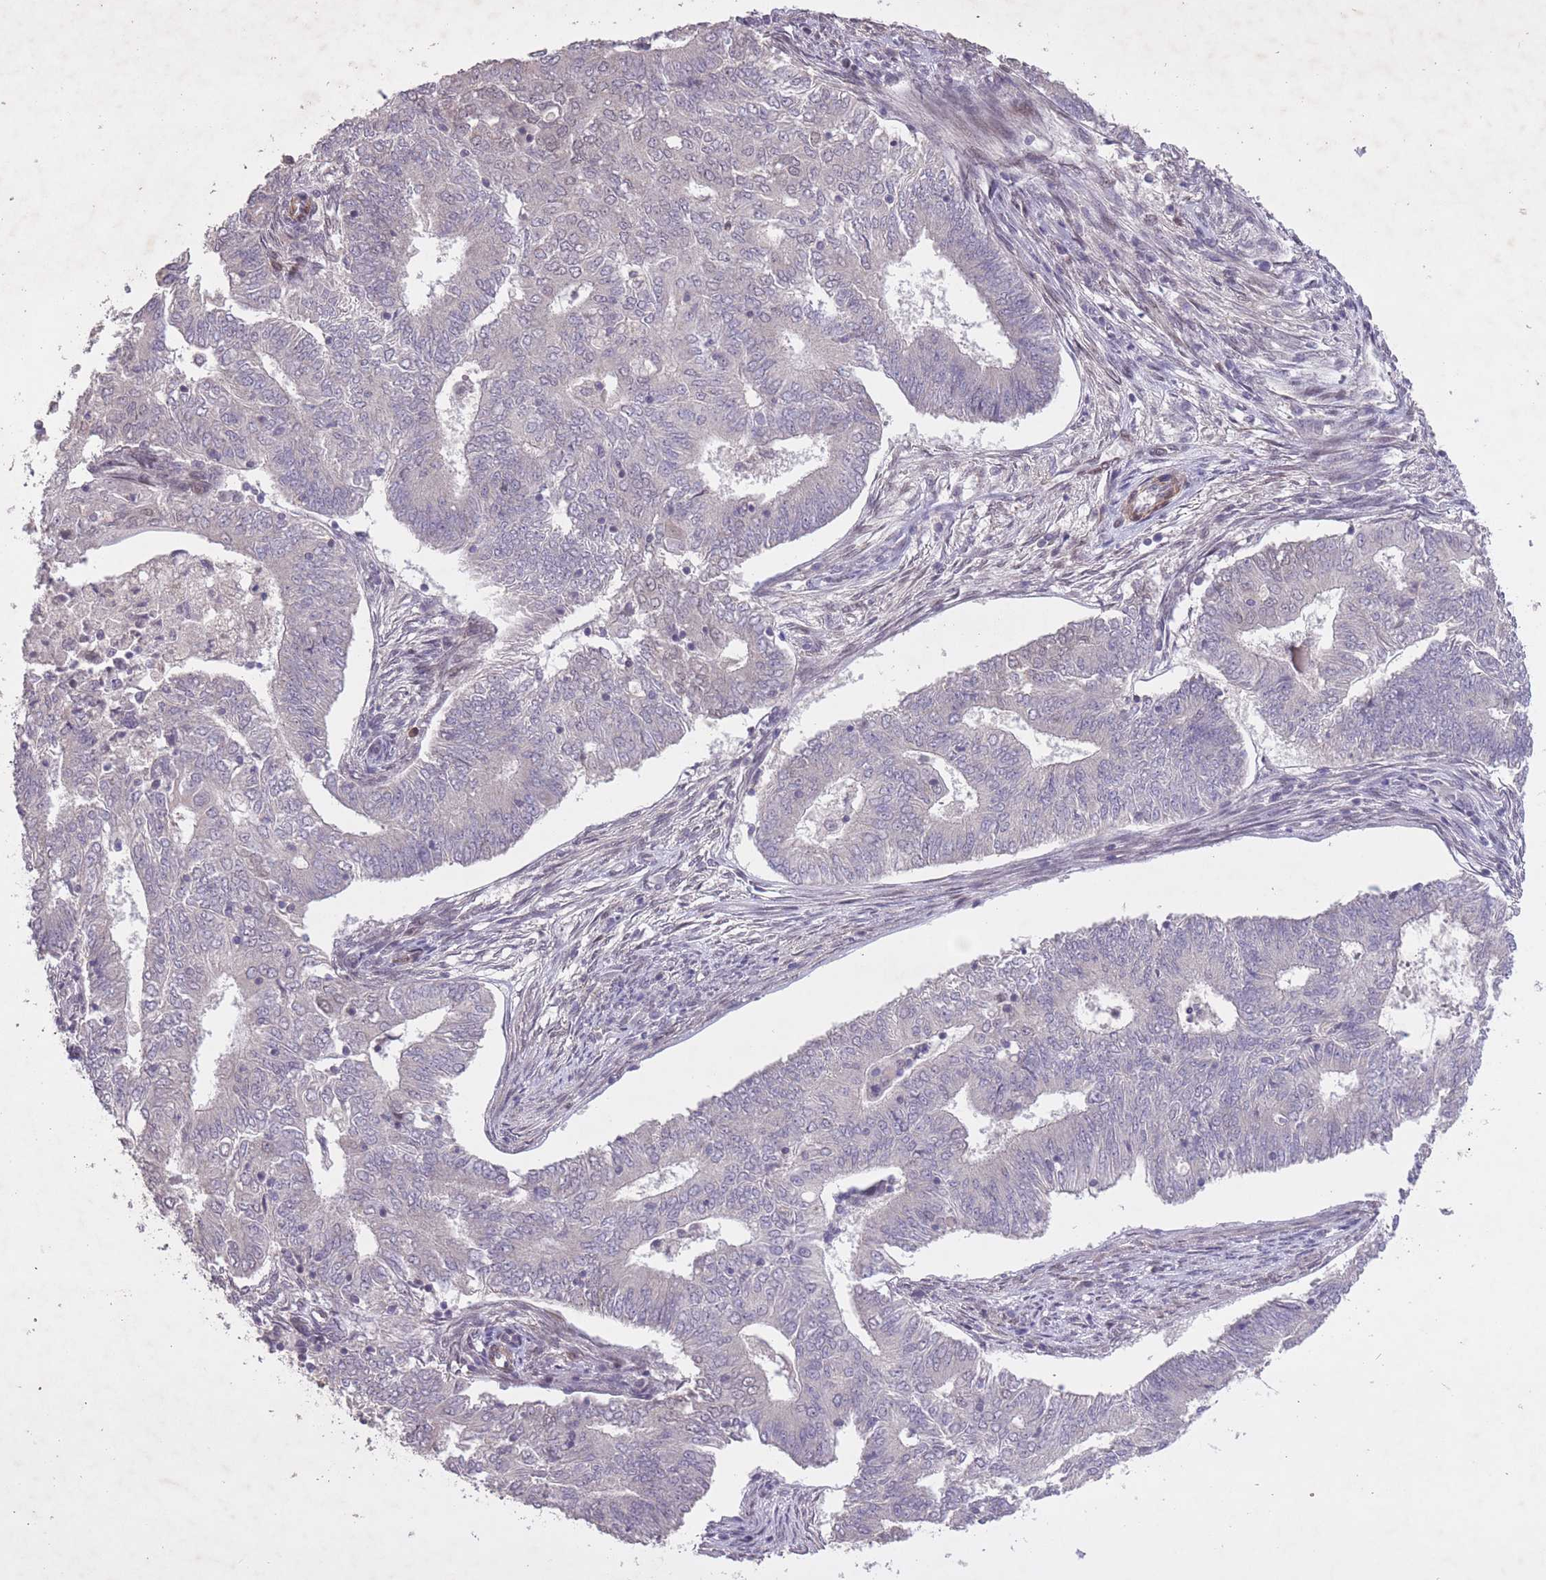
{"staining": {"intensity": "negative", "quantity": "none", "location": "none"}, "tissue": "endometrial cancer", "cell_type": "Tumor cells", "image_type": "cancer", "snomed": [{"axis": "morphology", "description": "Adenocarcinoma, NOS"}, {"axis": "topography", "description": "Endometrium"}], "caption": "This is an immunohistochemistry histopathology image of endometrial adenocarcinoma. There is no positivity in tumor cells.", "gene": "CBX6", "patient": {"sex": "female", "age": 62}}